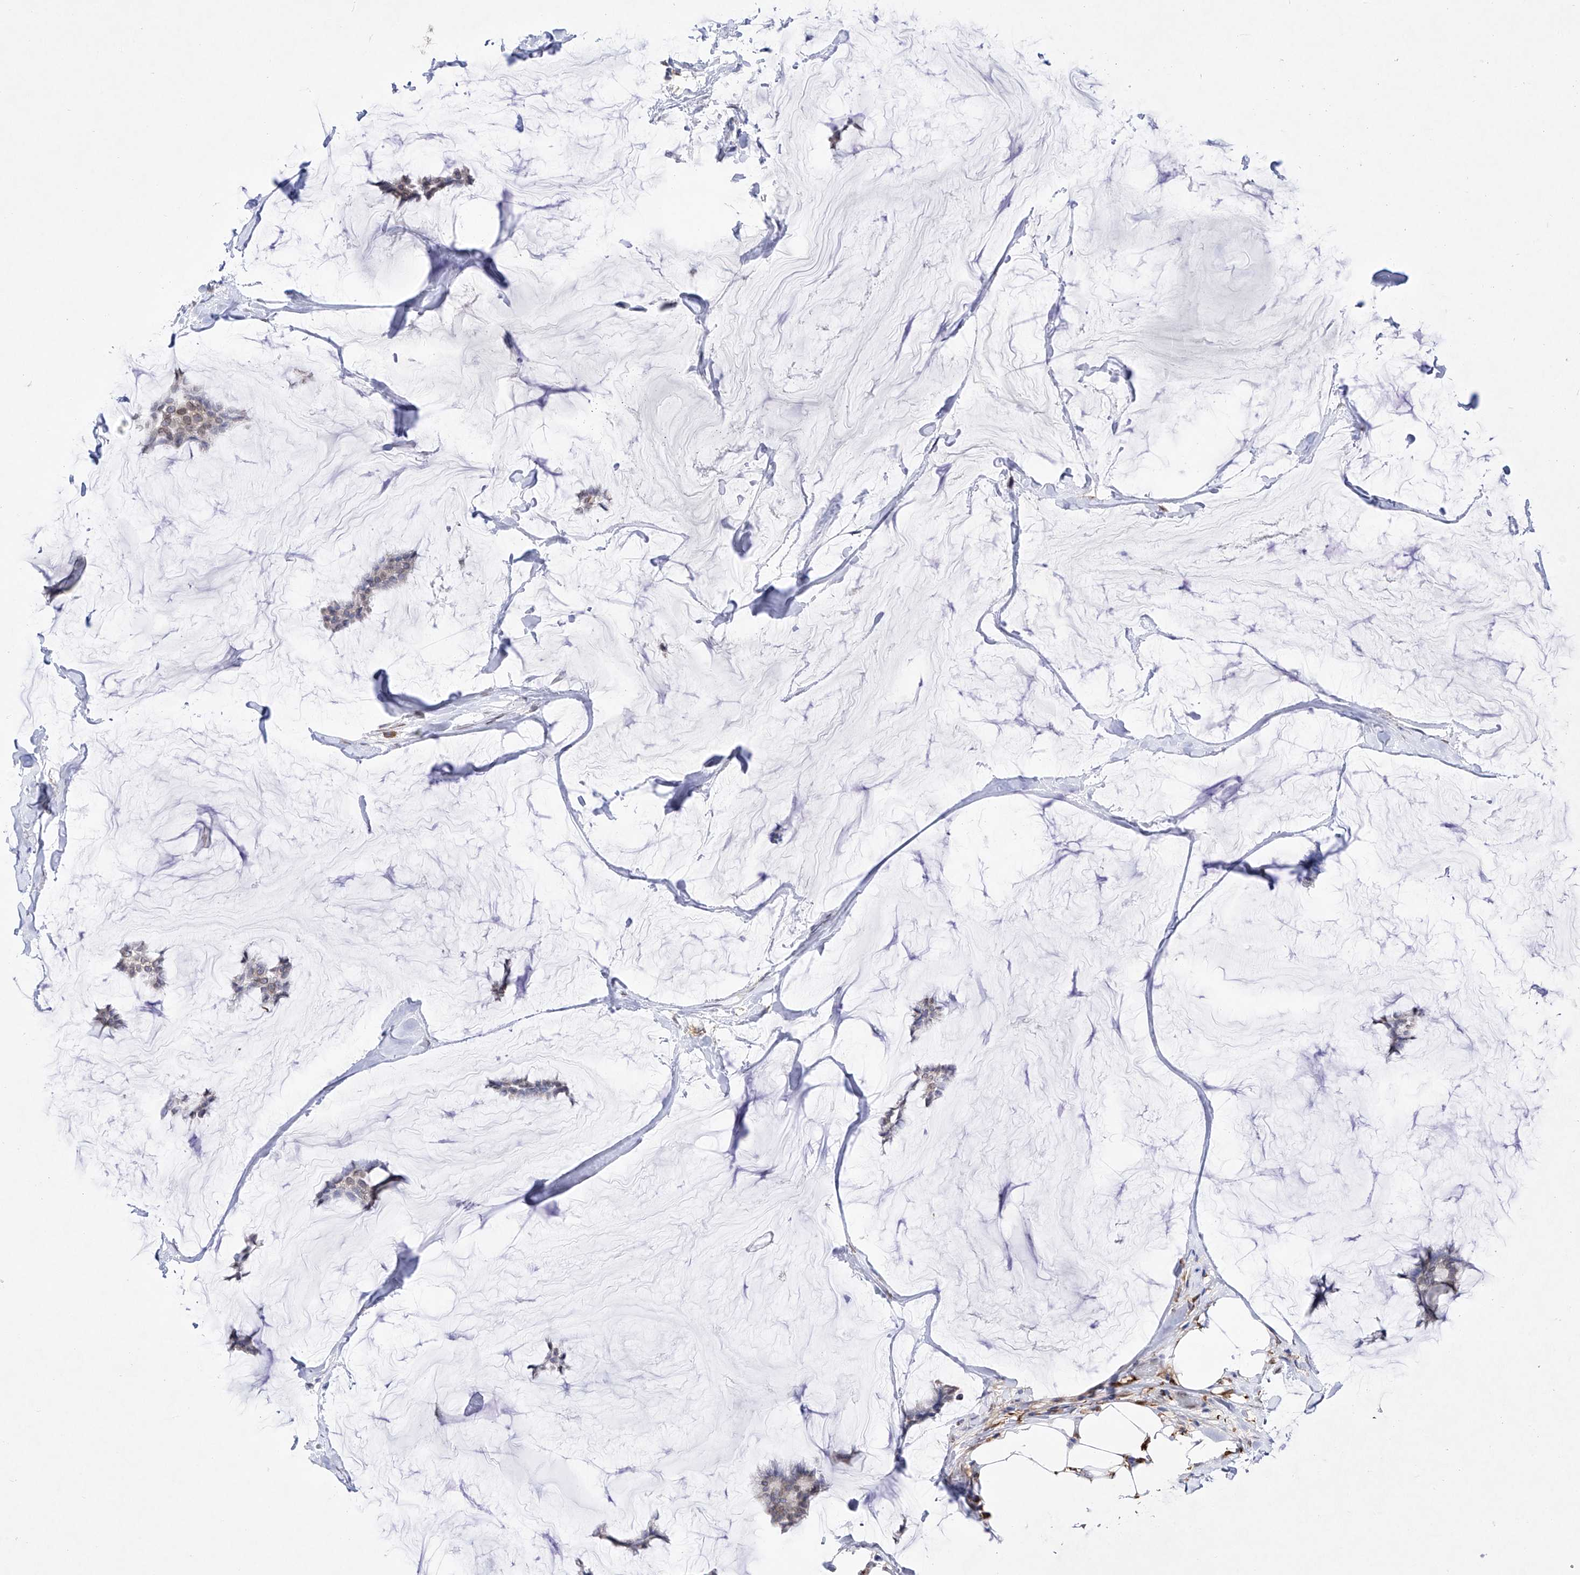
{"staining": {"intensity": "weak", "quantity": "<25%", "location": "nuclear"}, "tissue": "breast cancer", "cell_type": "Tumor cells", "image_type": "cancer", "snomed": [{"axis": "morphology", "description": "Duct carcinoma"}, {"axis": "topography", "description": "Breast"}], "caption": "IHC of breast cancer demonstrates no staining in tumor cells.", "gene": "LCLAT1", "patient": {"sex": "female", "age": 93}}